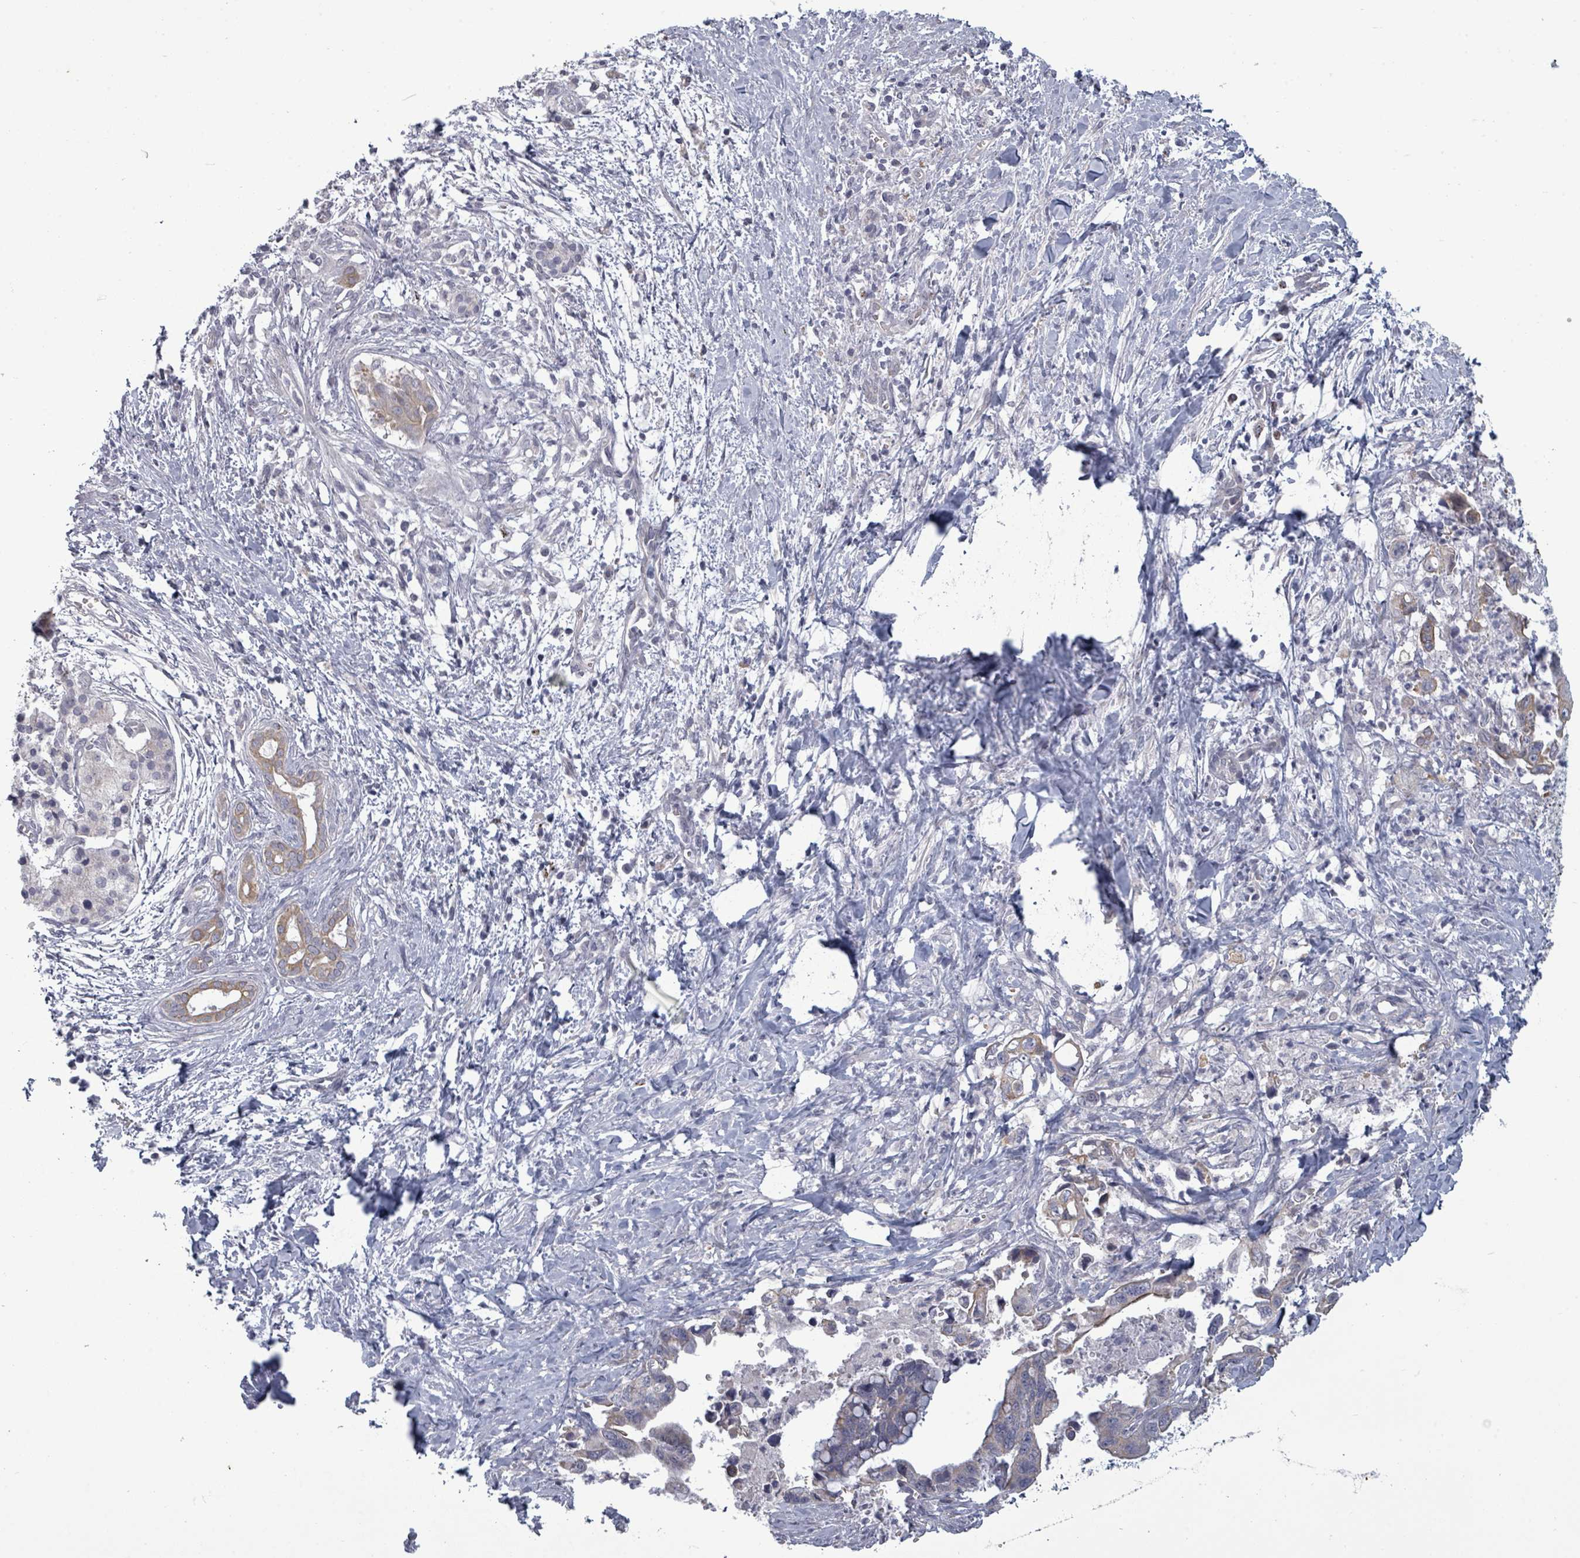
{"staining": {"intensity": "weak", "quantity": "25%-75%", "location": "cytoplasmic/membranous"}, "tissue": "pancreatic cancer", "cell_type": "Tumor cells", "image_type": "cancer", "snomed": [{"axis": "morphology", "description": "Adenocarcinoma, NOS"}, {"axis": "topography", "description": "Pancreas"}], "caption": "A brown stain labels weak cytoplasmic/membranous staining of a protein in pancreatic cancer tumor cells. The protein of interest is shown in brown color, while the nuclei are stained blue.", "gene": "ASB12", "patient": {"sex": "male", "age": 61}}